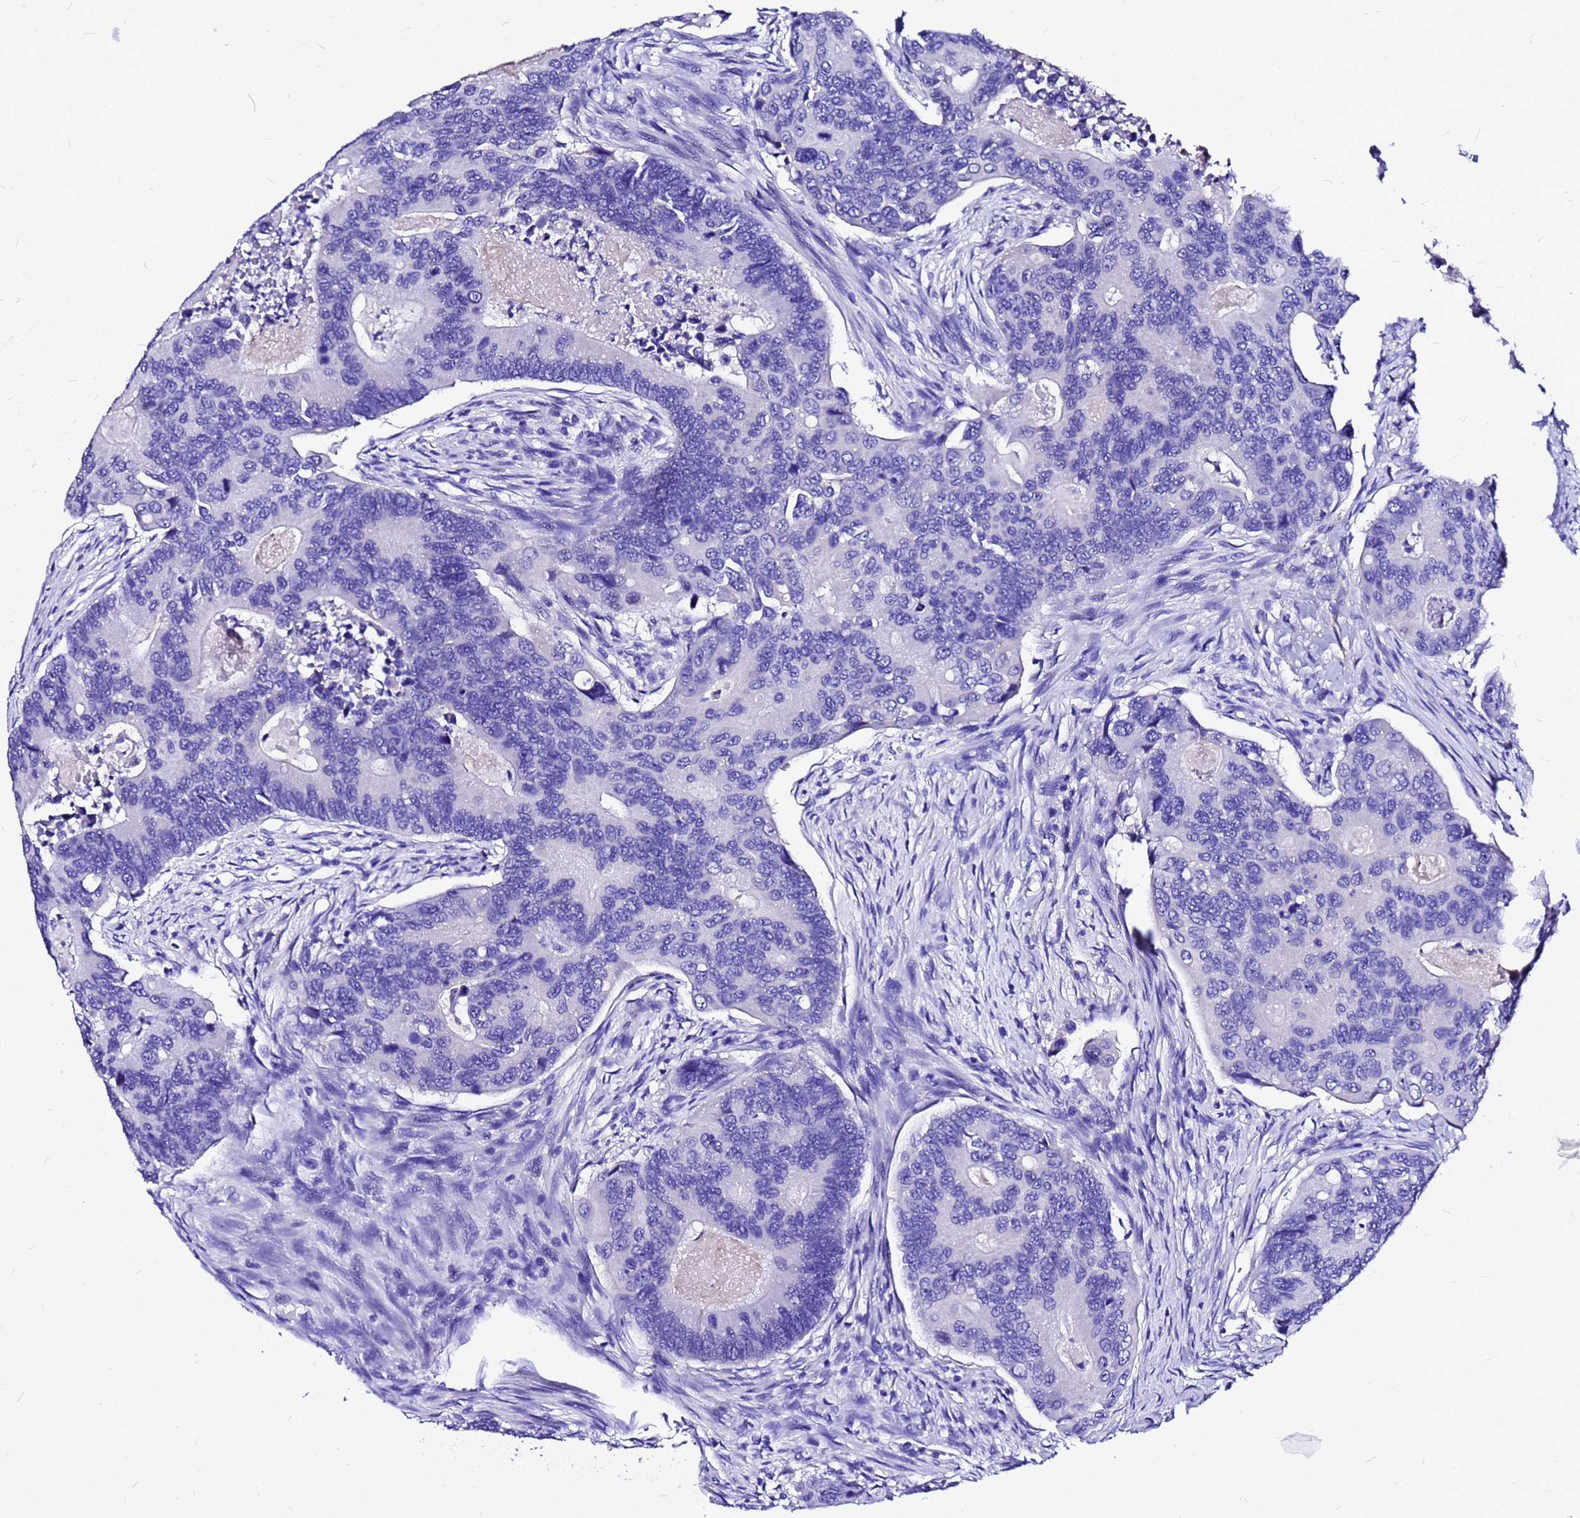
{"staining": {"intensity": "negative", "quantity": "none", "location": "none"}, "tissue": "colorectal cancer", "cell_type": "Tumor cells", "image_type": "cancer", "snomed": [{"axis": "morphology", "description": "Adenocarcinoma, NOS"}, {"axis": "topography", "description": "Colon"}], "caption": "Photomicrograph shows no significant protein staining in tumor cells of colorectal cancer. (DAB IHC, high magnification).", "gene": "HERC4", "patient": {"sex": "female", "age": 67}}